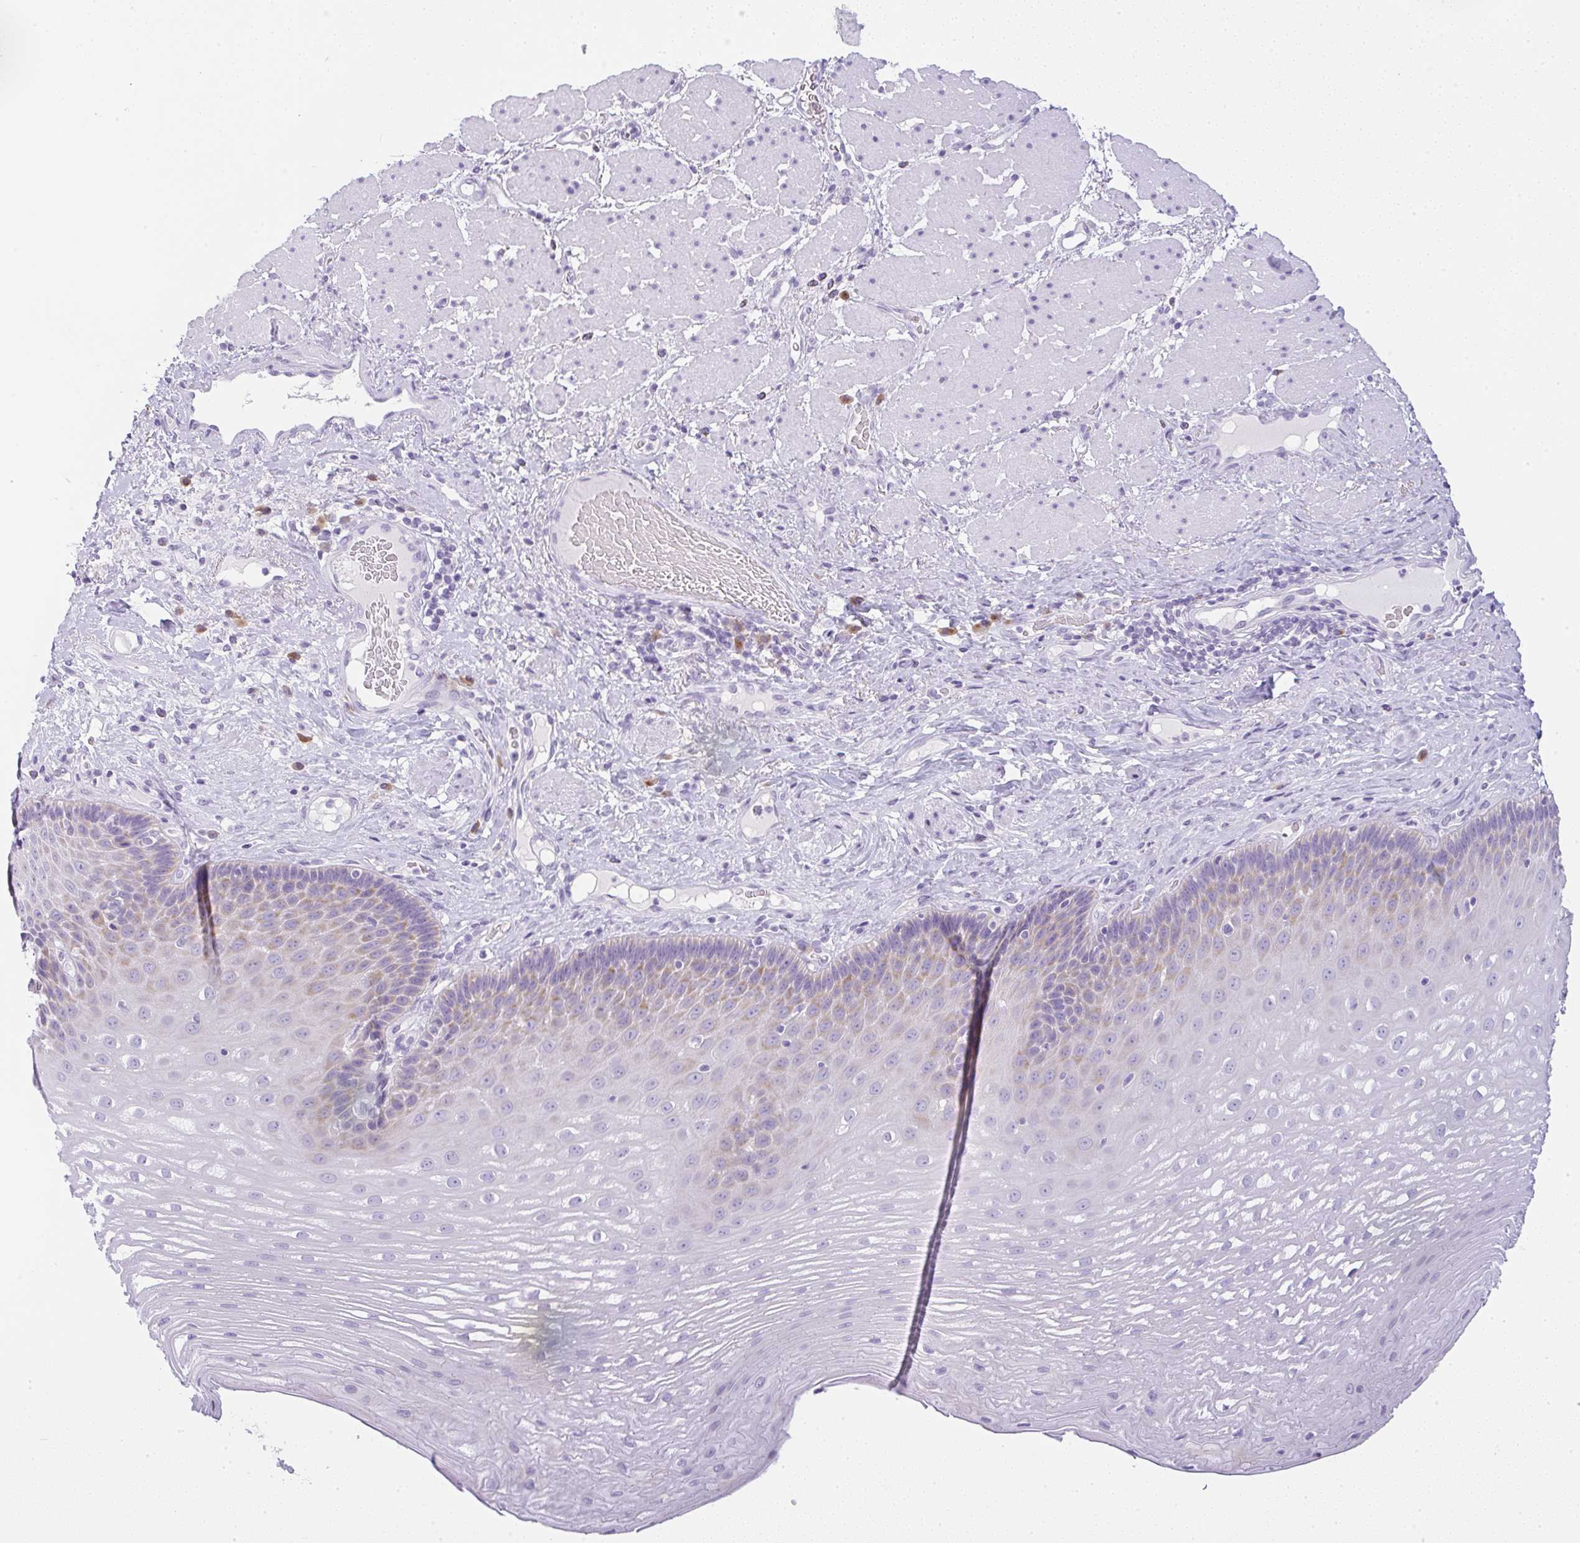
{"staining": {"intensity": "weak", "quantity": "25%-75%", "location": "cytoplasmic/membranous"}, "tissue": "esophagus", "cell_type": "Squamous epithelial cells", "image_type": "normal", "snomed": [{"axis": "morphology", "description": "Normal tissue, NOS"}, {"axis": "topography", "description": "Esophagus"}], "caption": "A photomicrograph showing weak cytoplasmic/membranous positivity in approximately 25%-75% of squamous epithelial cells in benign esophagus, as visualized by brown immunohistochemical staining.", "gene": "LPAR4", "patient": {"sex": "male", "age": 62}}